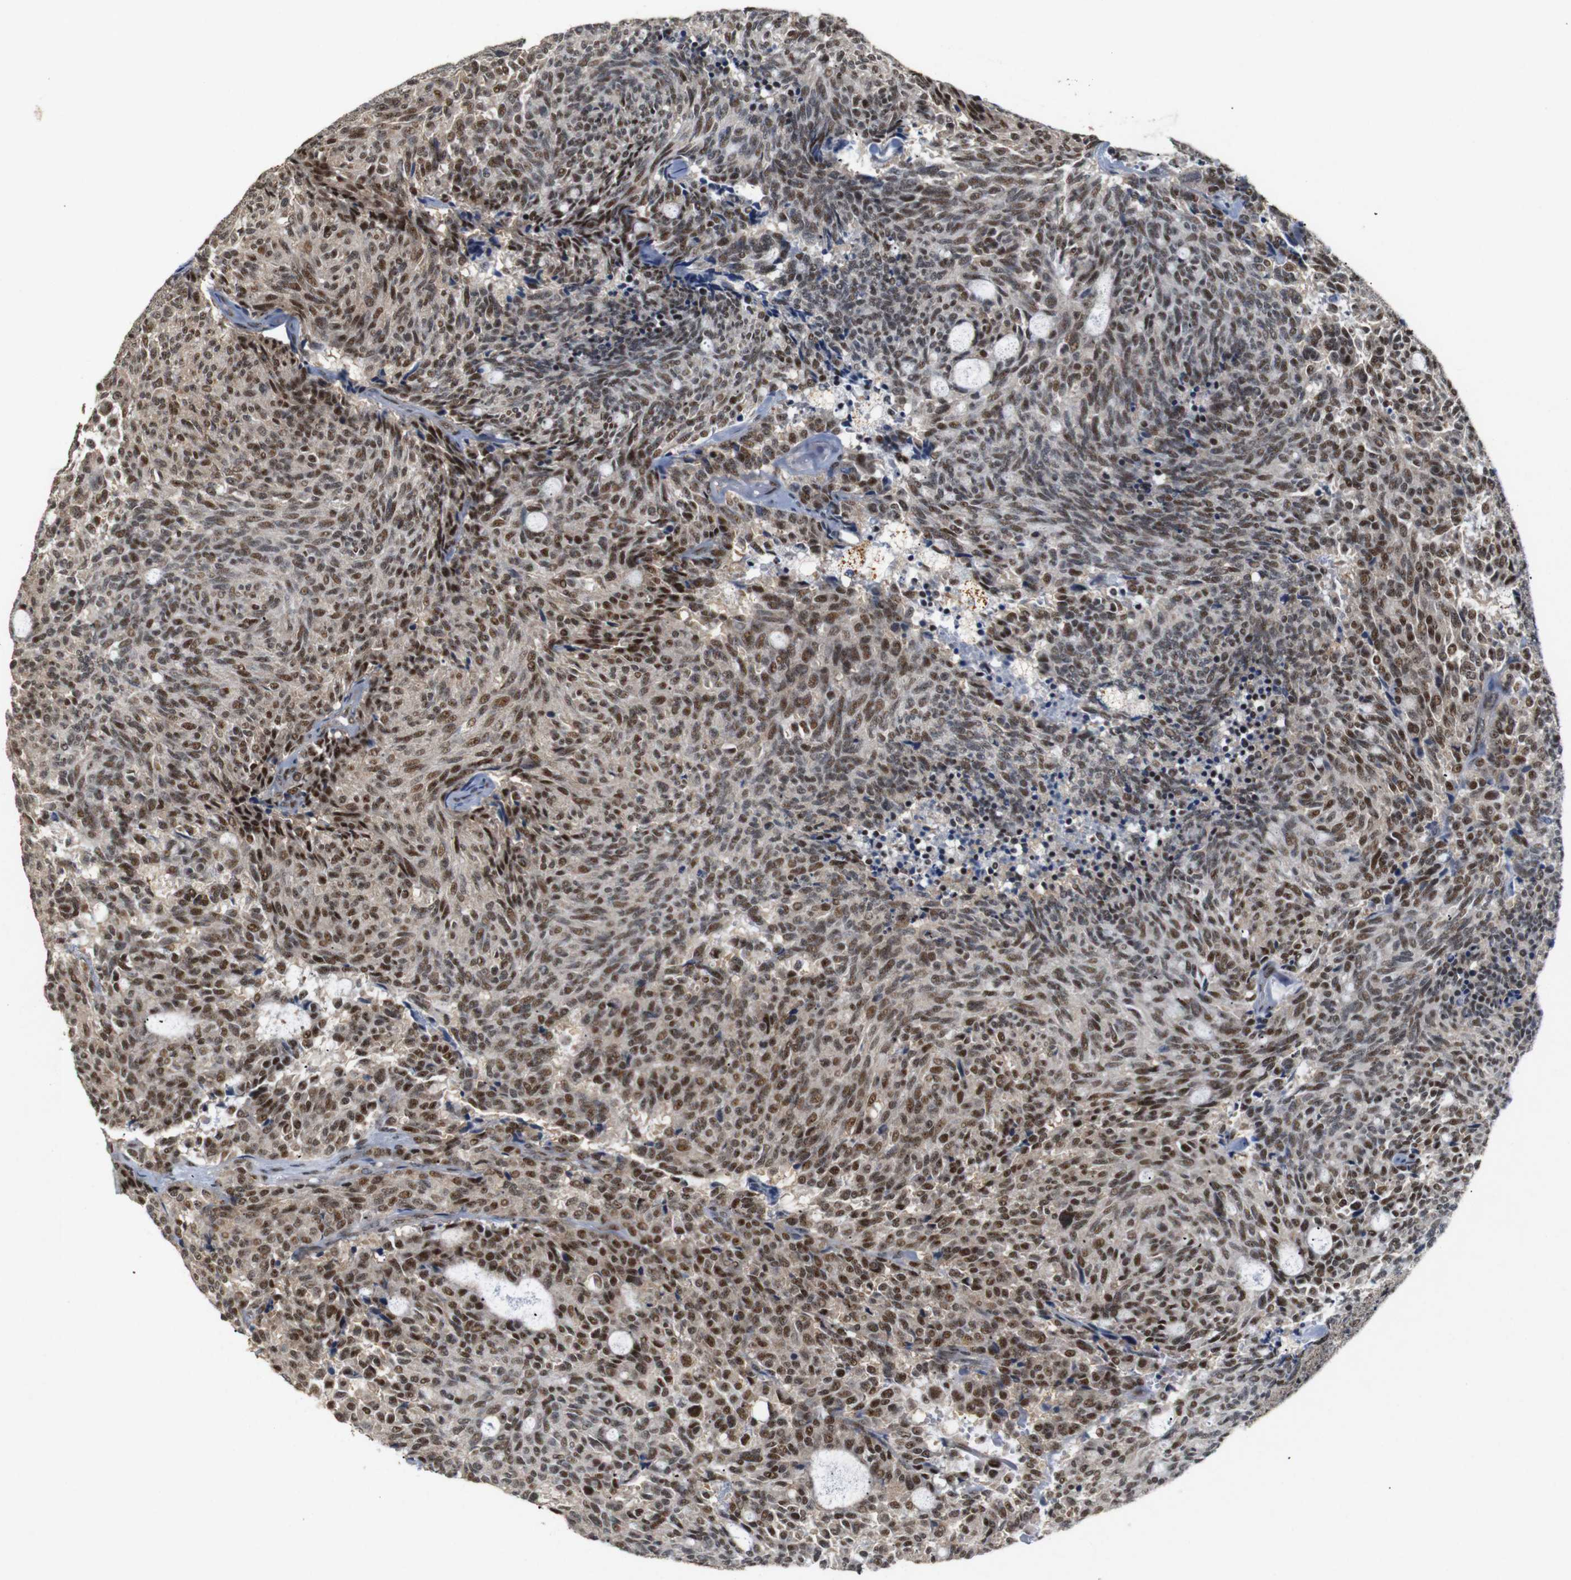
{"staining": {"intensity": "moderate", "quantity": ">75%", "location": "cytoplasmic/membranous,nuclear"}, "tissue": "carcinoid", "cell_type": "Tumor cells", "image_type": "cancer", "snomed": [{"axis": "morphology", "description": "Carcinoid, malignant, NOS"}, {"axis": "topography", "description": "Pancreas"}], "caption": "DAB (3,3'-diaminobenzidine) immunohistochemical staining of carcinoid (malignant) exhibits moderate cytoplasmic/membranous and nuclear protein positivity in approximately >75% of tumor cells. Ihc stains the protein in brown and the nuclei are stained blue.", "gene": "PYM1", "patient": {"sex": "female", "age": 54}}